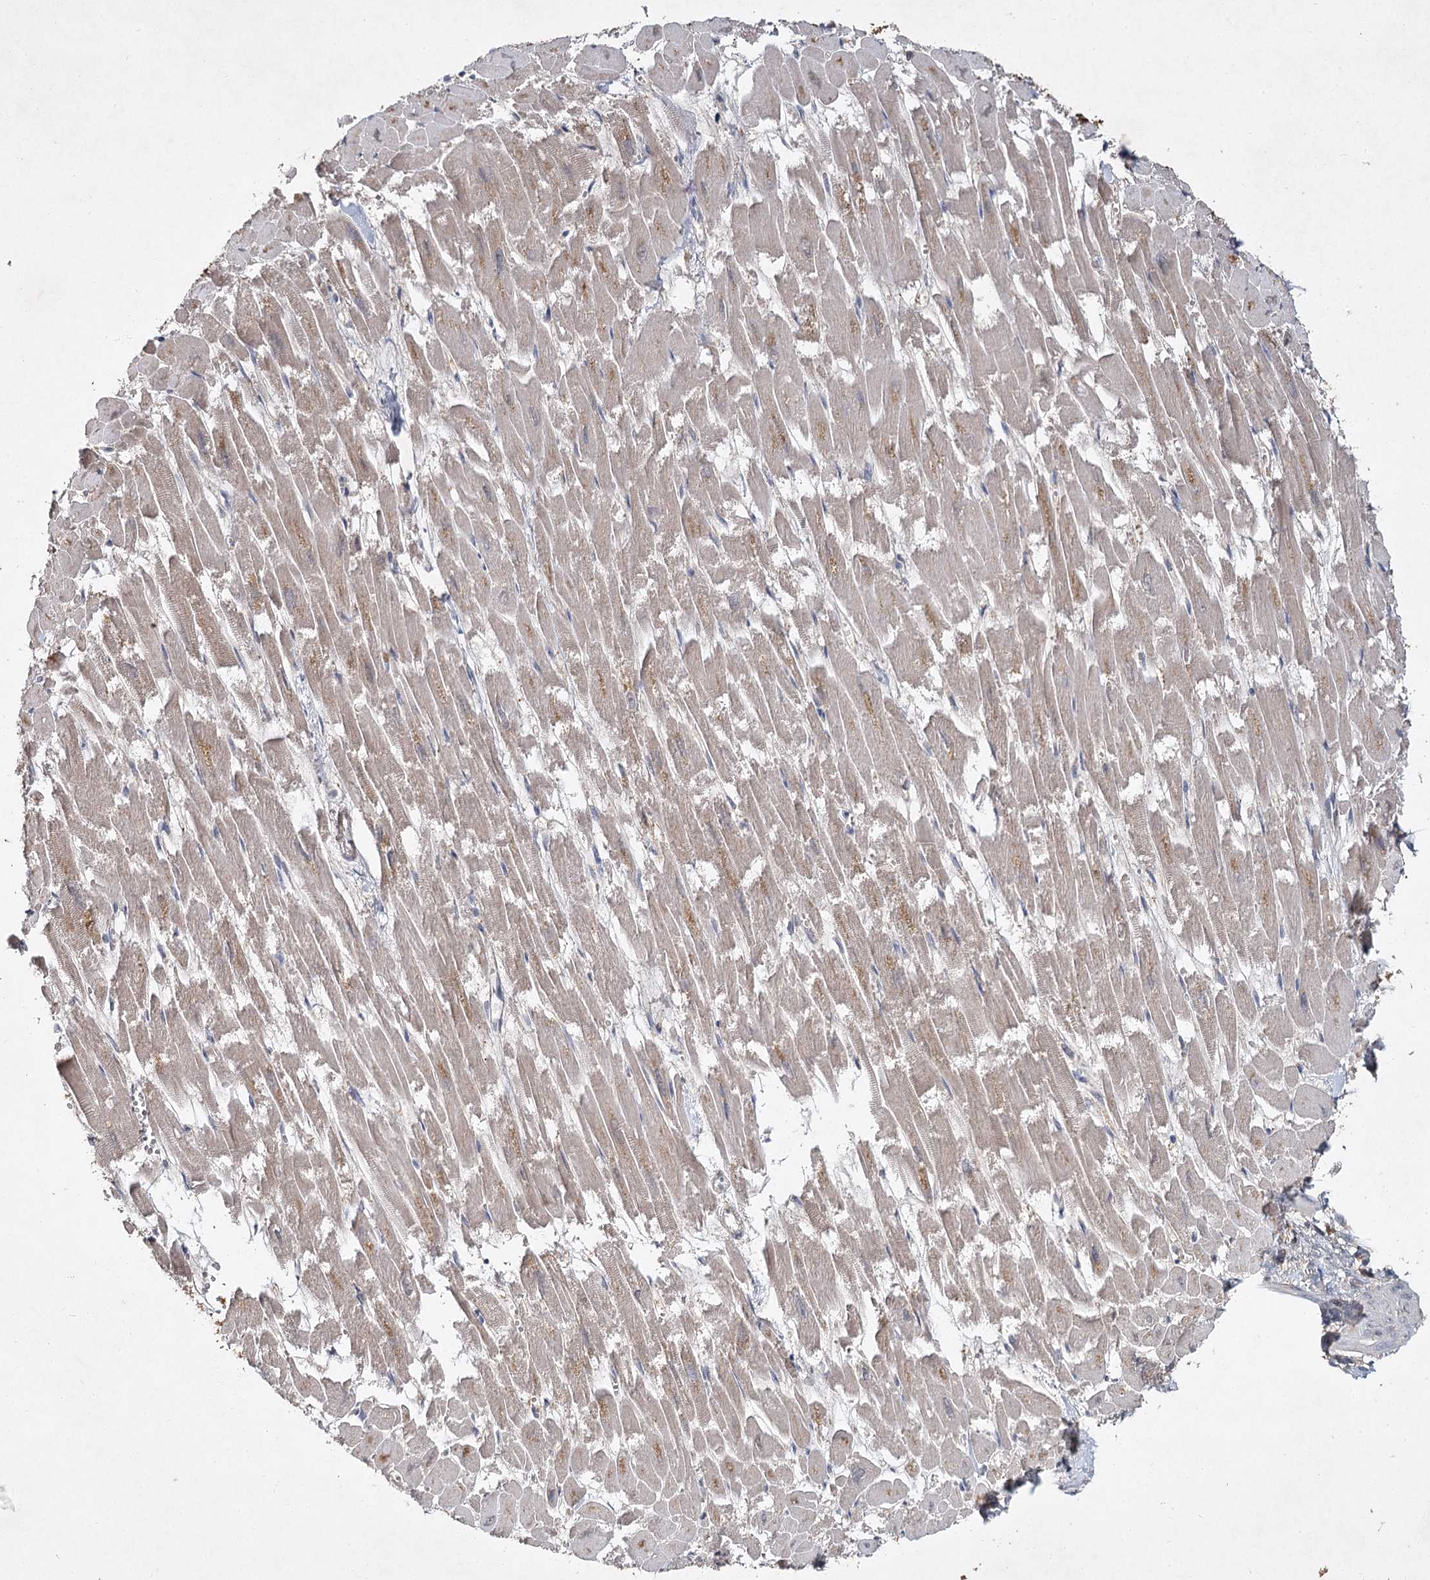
{"staining": {"intensity": "weak", "quantity": "<25%", "location": "cytoplasmic/membranous"}, "tissue": "heart muscle", "cell_type": "Cardiomyocytes", "image_type": "normal", "snomed": [{"axis": "morphology", "description": "Normal tissue, NOS"}, {"axis": "topography", "description": "Heart"}], "caption": "An image of heart muscle stained for a protein shows no brown staining in cardiomyocytes.", "gene": "MFN1", "patient": {"sex": "male", "age": 54}}